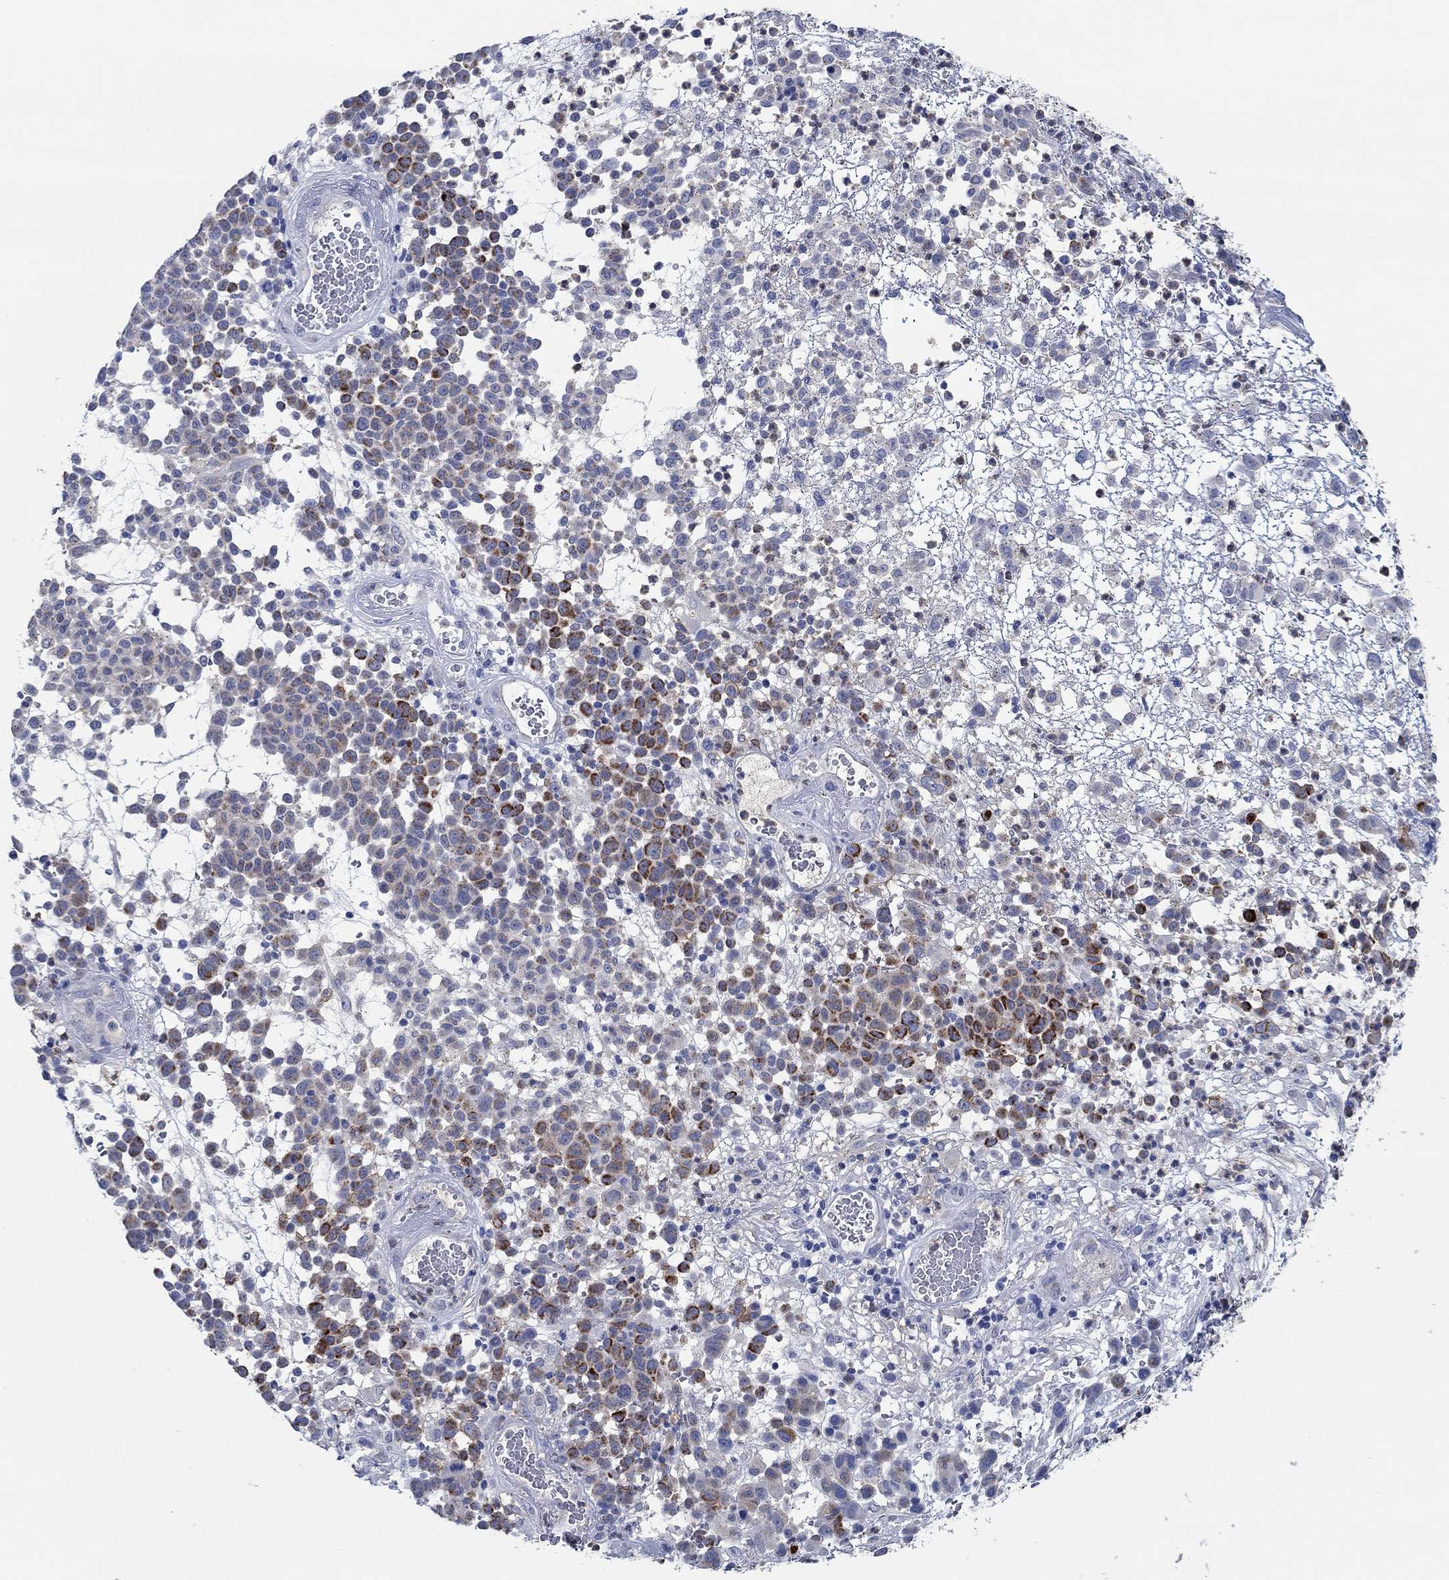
{"staining": {"intensity": "strong", "quantity": "25%-75%", "location": "cytoplasmic/membranous"}, "tissue": "melanoma", "cell_type": "Tumor cells", "image_type": "cancer", "snomed": [{"axis": "morphology", "description": "Malignant melanoma, NOS"}, {"axis": "topography", "description": "Skin"}], "caption": "This photomicrograph reveals immunohistochemistry staining of human melanoma, with high strong cytoplasmic/membranous staining in approximately 25%-75% of tumor cells.", "gene": "CPM", "patient": {"sex": "male", "age": 59}}